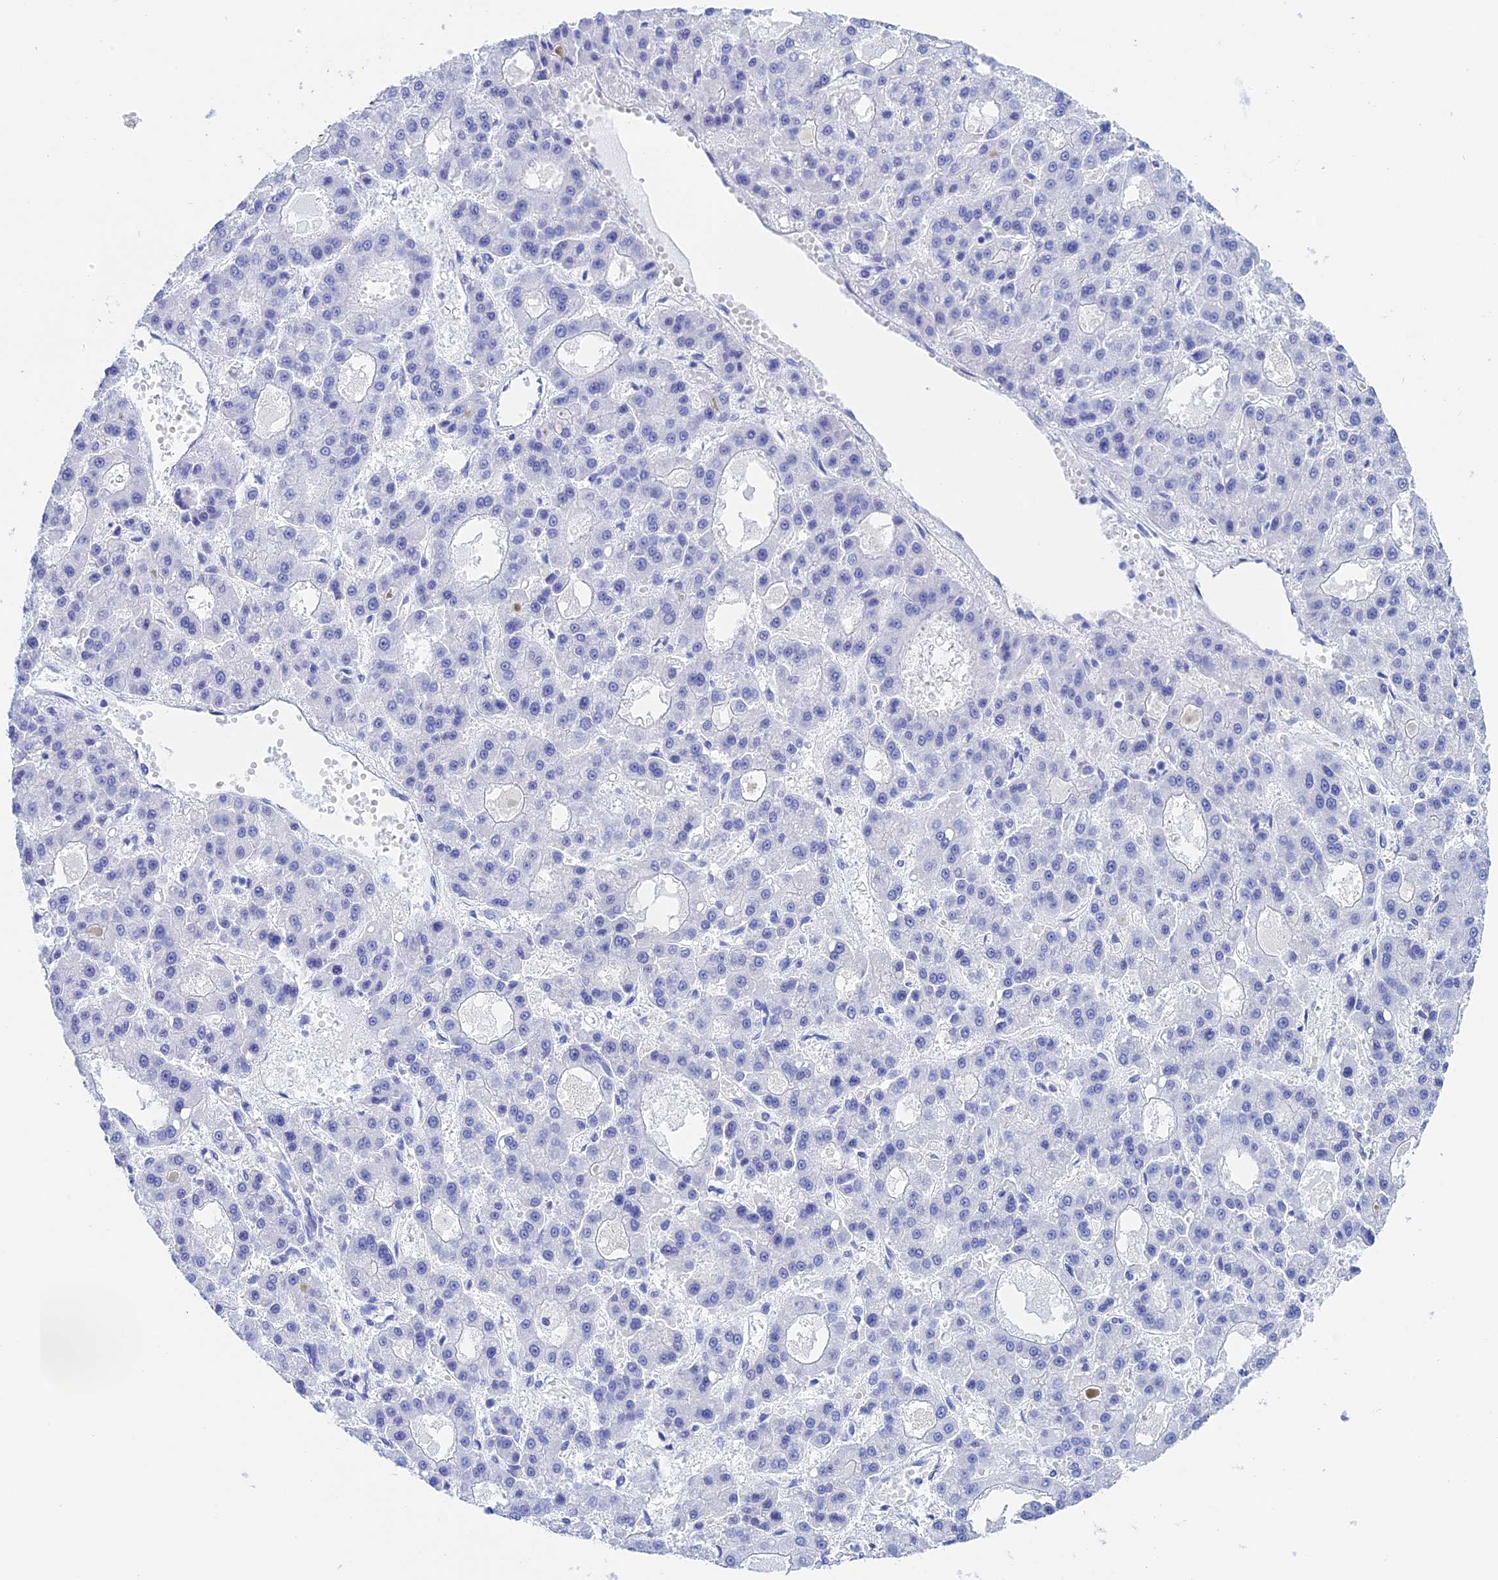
{"staining": {"intensity": "negative", "quantity": "none", "location": "none"}, "tissue": "liver cancer", "cell_type": "Tumor cells", "image_type": "cancer", "snomed": [{"axis": "morphology", "description": "Carcinoma, Hepatocellular, NOS"}, {"axis": "topography", "description": "Liver"}], "caption": "Tumor cells show no significant expression in liver cancer. Nuclei are stained in blue.", "gene": "TEX101", "patient": {"sex": "male", "age": 70}}